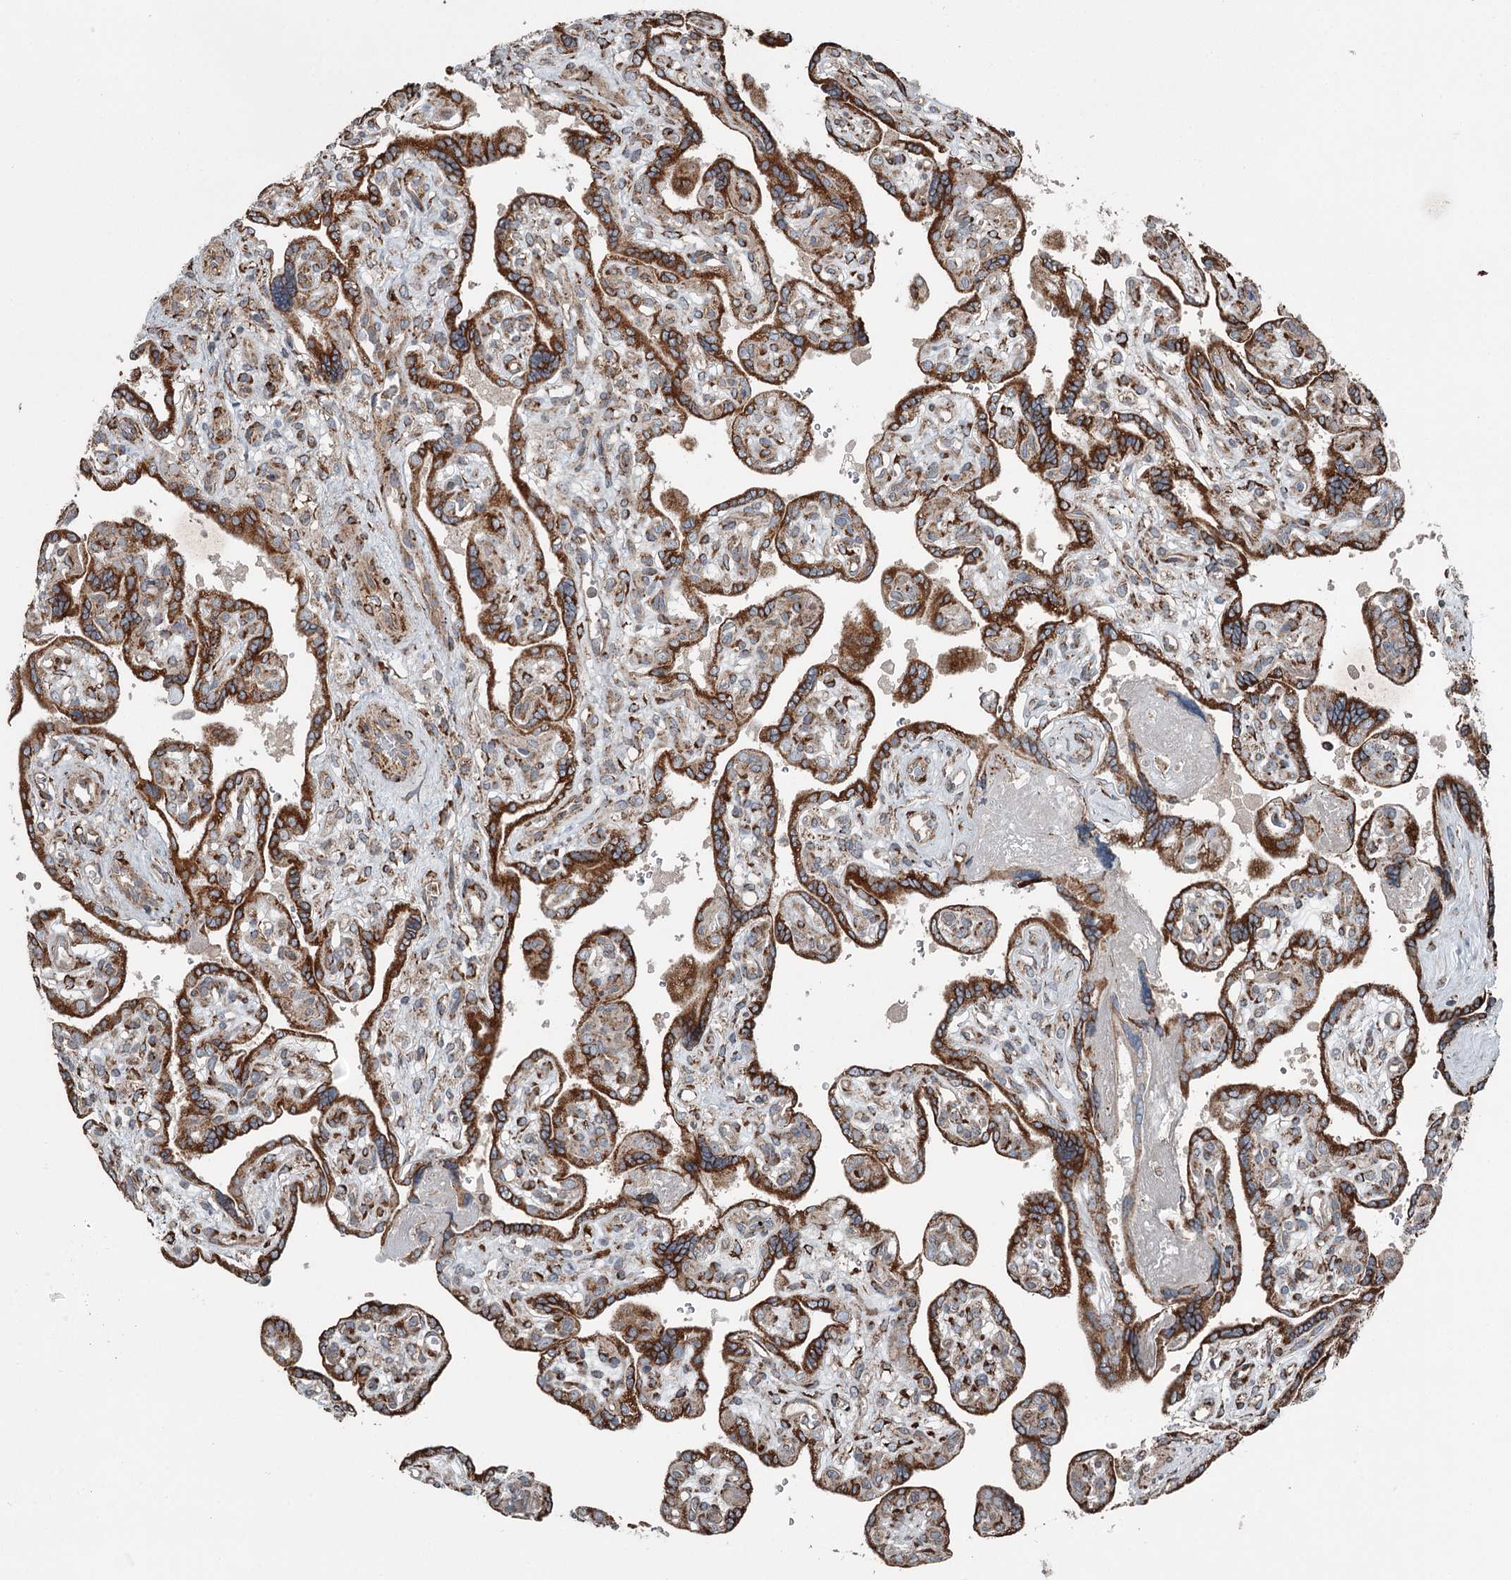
{"staining": {"intensity": "strong", "quantity": ">75%", "location": "cytoplasmic/membranous"}, "tissue": "placenta", "cell_type": "Trophoblastic cells", "image_type": "normal", "snomed": [{"axis": "morphology", "description": "Normal tissue, NOS"}, {"axis": "topography", "description": "Placenta"}], "caption": "Placenta stained with immunohistochemistry (IHC) demonstrates strong cytoplasmic/membranous expression in about >75% of trophoblastic cells. (DAB (3,3'-diaminobenzidine) IHC, brown staining for protein, blue staining for nuclei).", "gene": "RASSF8", "patient": {"sex": "female", "age": 39}}